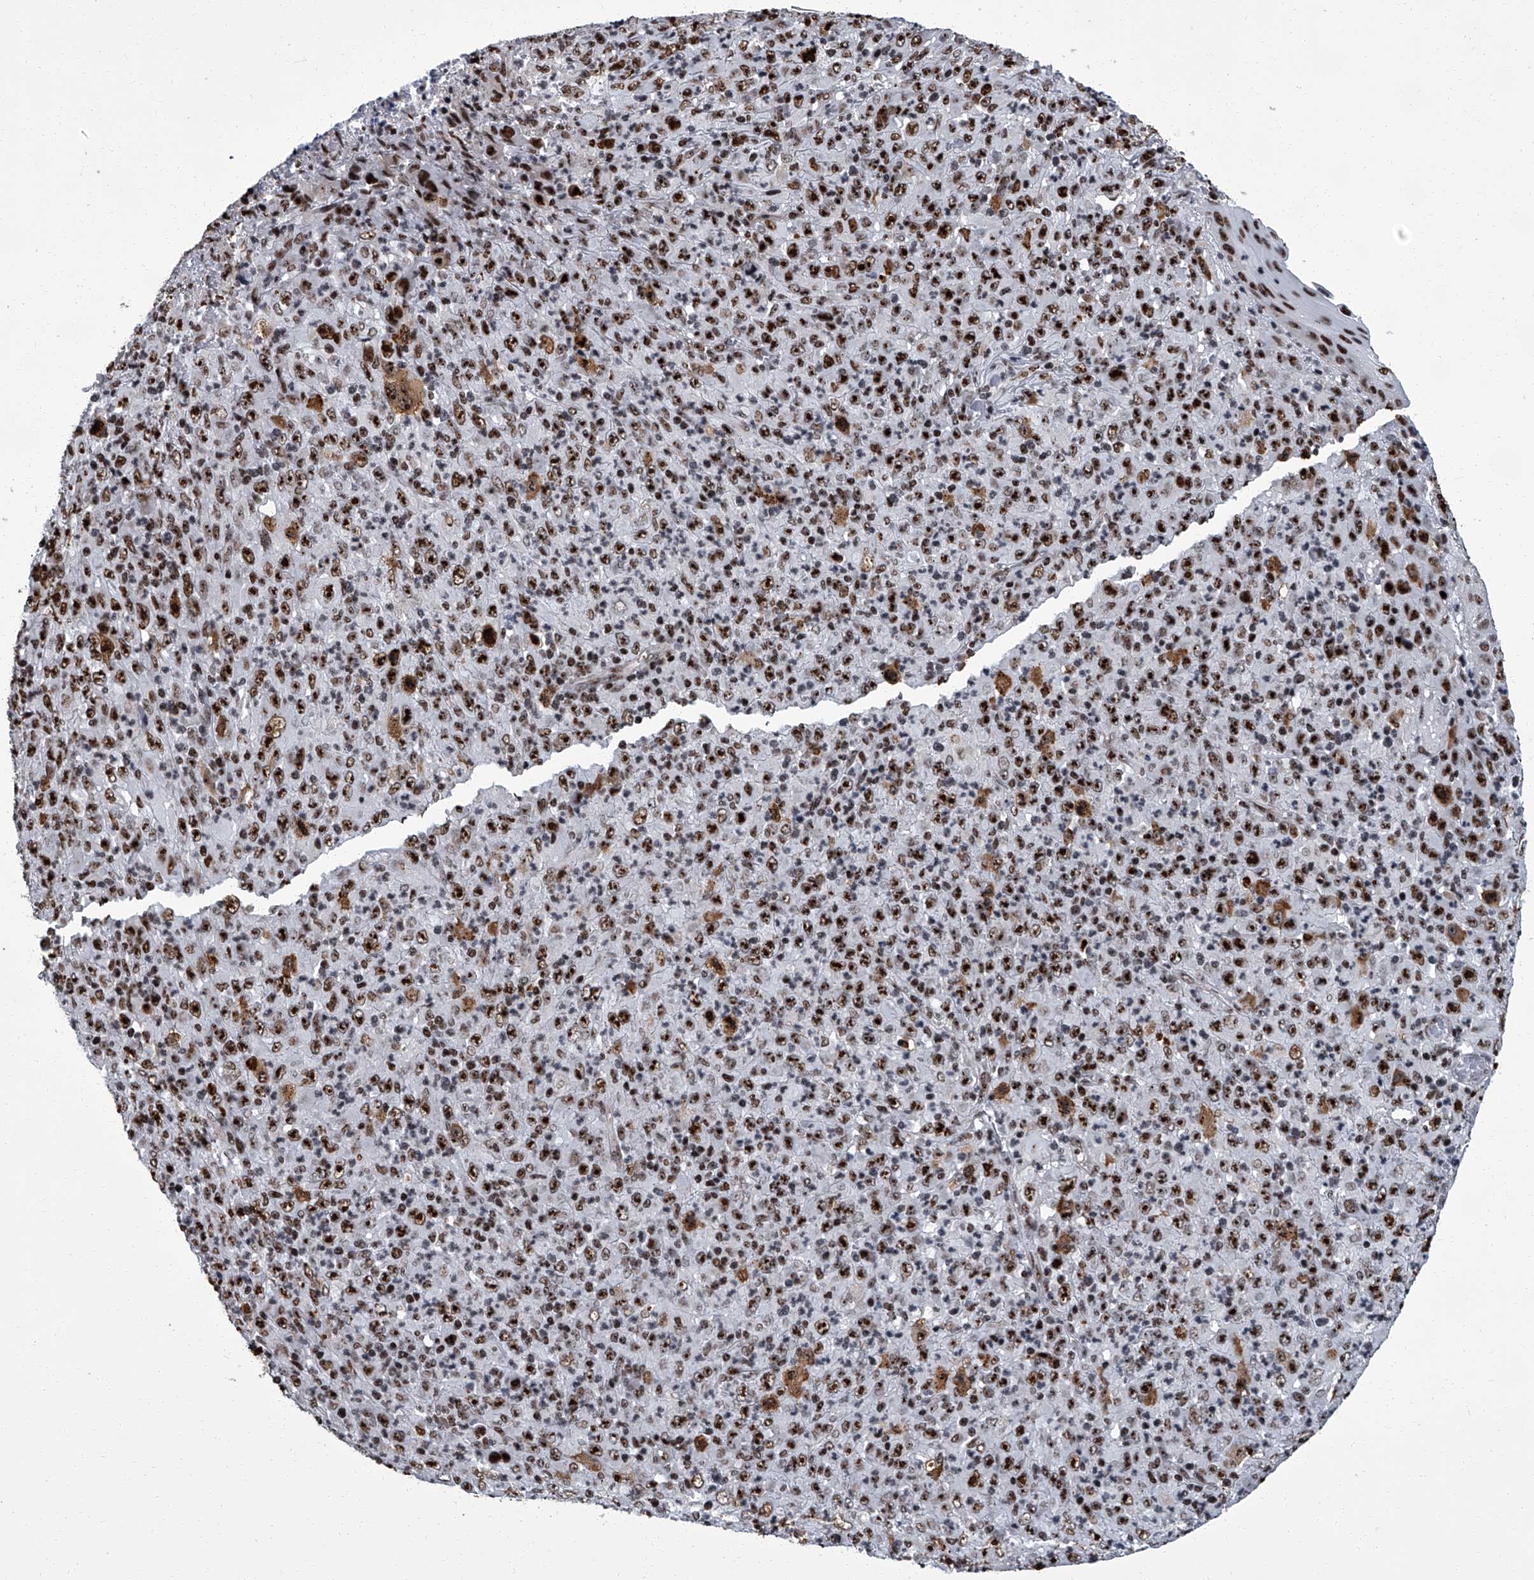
{"staining": {"intensity": "strong", "quantity": ">75%", "location": "nuclear"}, "tissue": "melanoma", "cell_type": "Tumor cells", "image_type": "cancer", "snomed": [{"axis": "morphology", "description": "Malignant melanoma, Metastatic site"}, {"axis": "topography", "description": "Skin"}], "caption": "Immunohistochemistry (IHC) photomicrograph of neoplastic tissue: malignant melanoma (metastatic site) stained using immunohistochemistry (IHC) demonstrates high levels of strong protein expression localized specifically in the nuclear of tumor cells, appearing as a nuclear brown color.", "gene": "ZNF518B", "patient": {"sex": "female", "age": 56}}